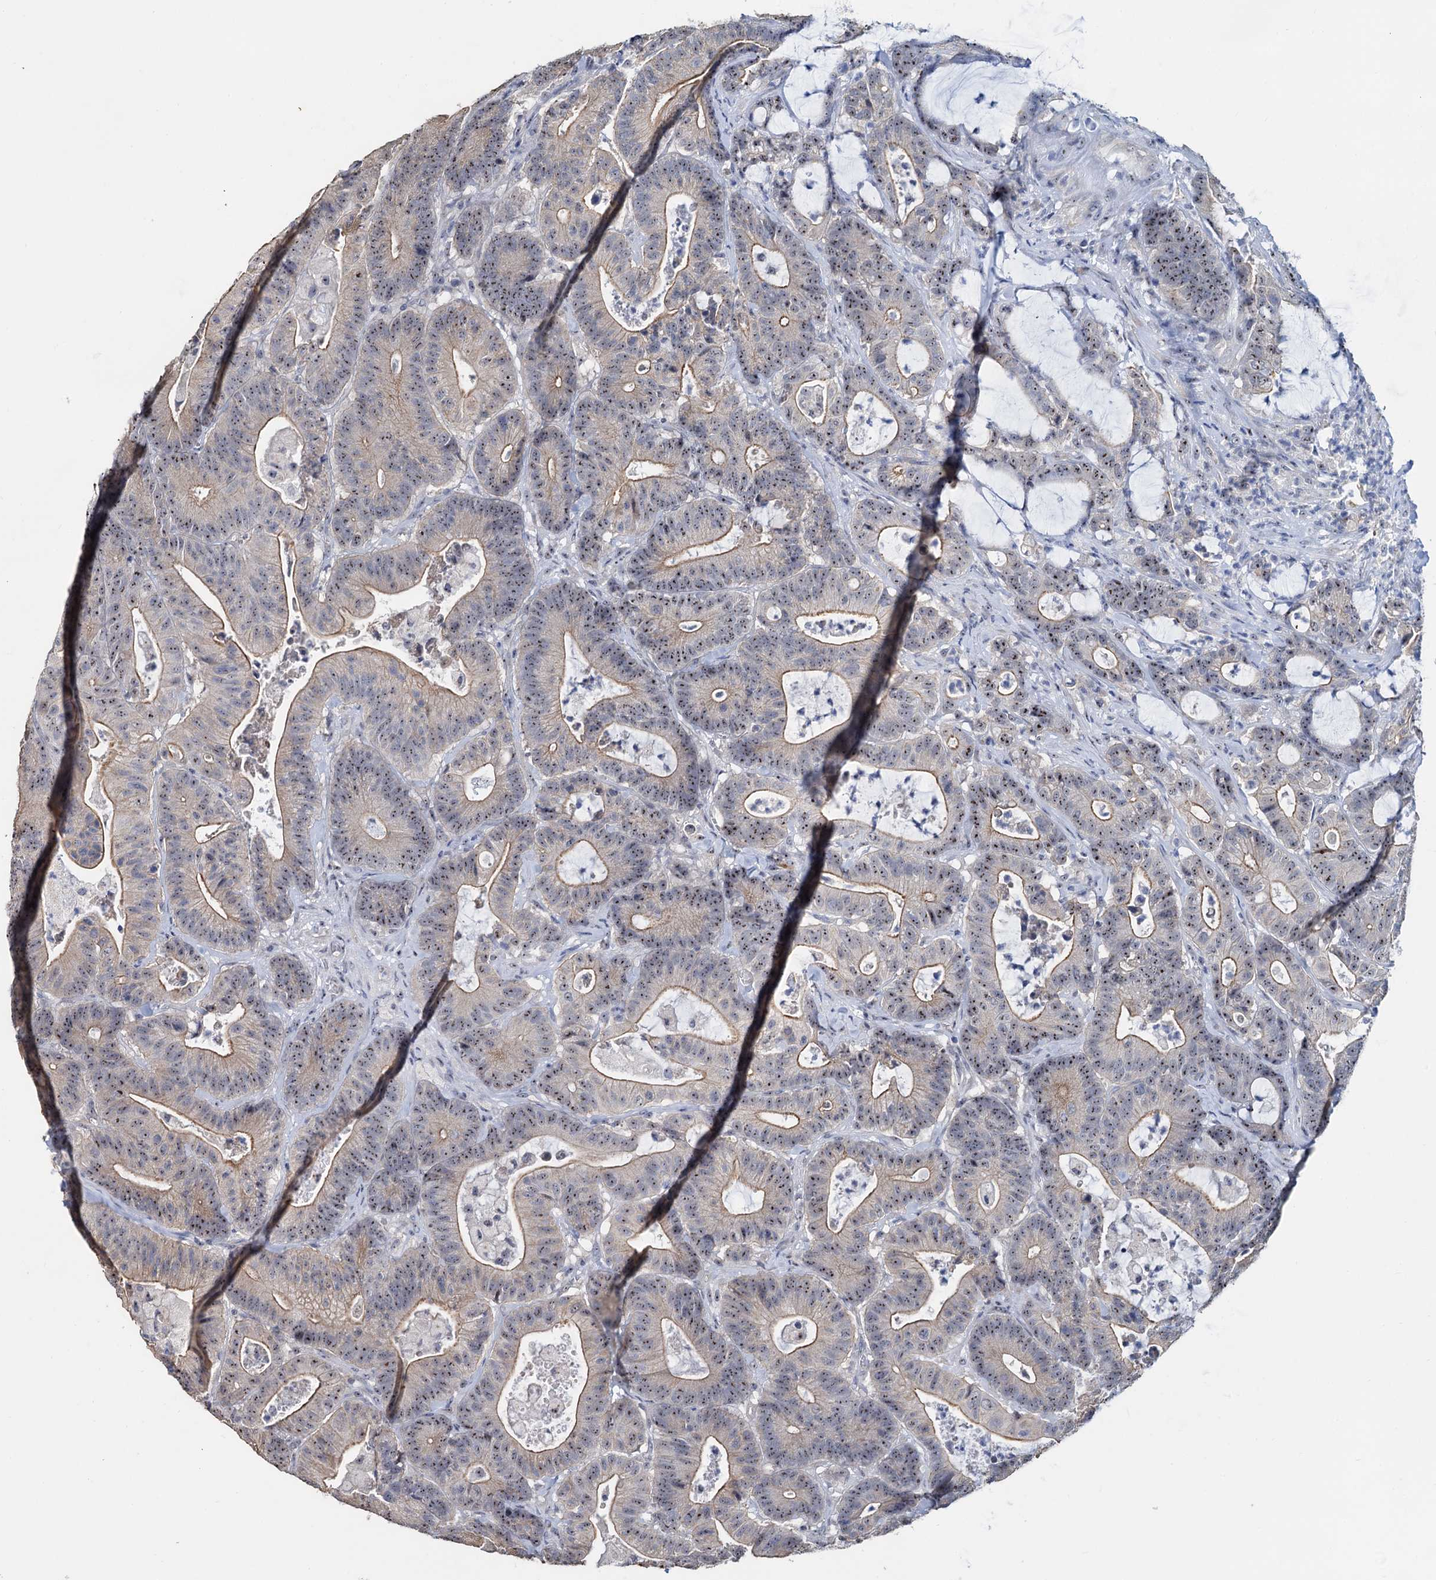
{"staining": {"intensity": "moderate", "quantity": ">75%", "location": "cytoplasmic/membranous,nuclear"}, "tissue": "colorectal cancer", "cell_type": "Tumor cells", "image_type": "cancer", "snomed": [{"axis": "morphology", "description": "Adenocarcinoma, NOS"}, {"axis": "topography", "description": "Colon"}], "caption": "An immunohistochemistry histopathology image of neoplastic tissue is shown. Protein staining in brown labels moderate cytoplasmic/membranous and nuclear positivity in colorectal cancer (adenocarcinoma) within tumor cells. The staining was performed using DAB, with brown indicating positive protein expression. Nuclei are stained blue with hematoxylin.", "gene": "C2CD3", "patient": {"sex": "female", "age": 84}}